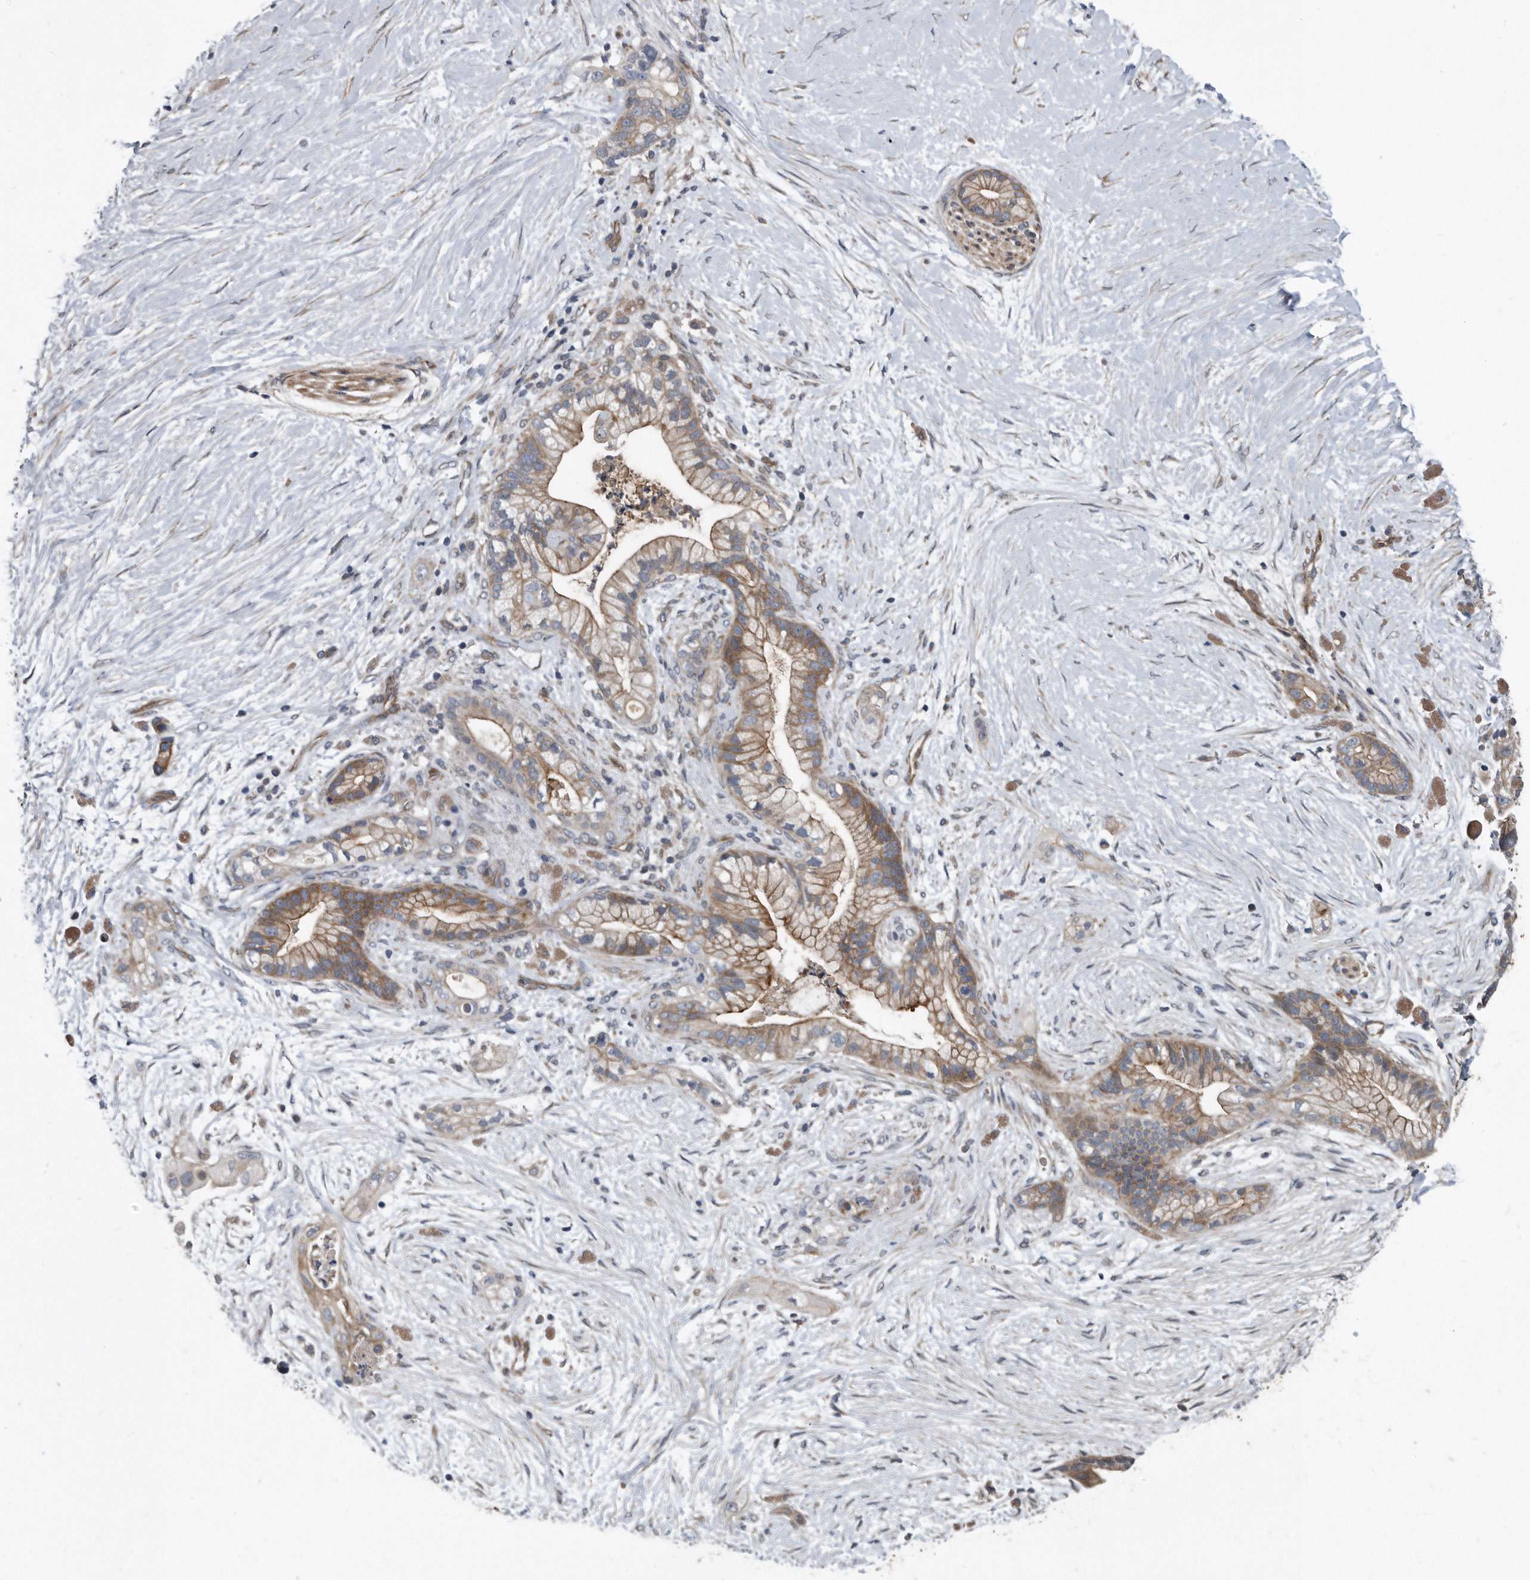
{"staining": {"intensity": "moderate", "quantity": ">75%", "location": "cytoplasmic/membranous"}, "tissue": "pancreatic cancer", "cell_type": "Tumor cells", "image_type": "cancer", "snomed": [{"axis": "morphology", "description": "Adenocarcinoma, NOS"}, {"axis": "topography", "description": "Pancreas"}], "caption": "This photomicrograph demonstrates IHC staining of pancreatic cancer, with medium moderate cytoplasmic/membranous staining in approximately >75% of tumor cells.", "gene": "ARMCX1", "patient": {"sex": "male", "age": 53}}